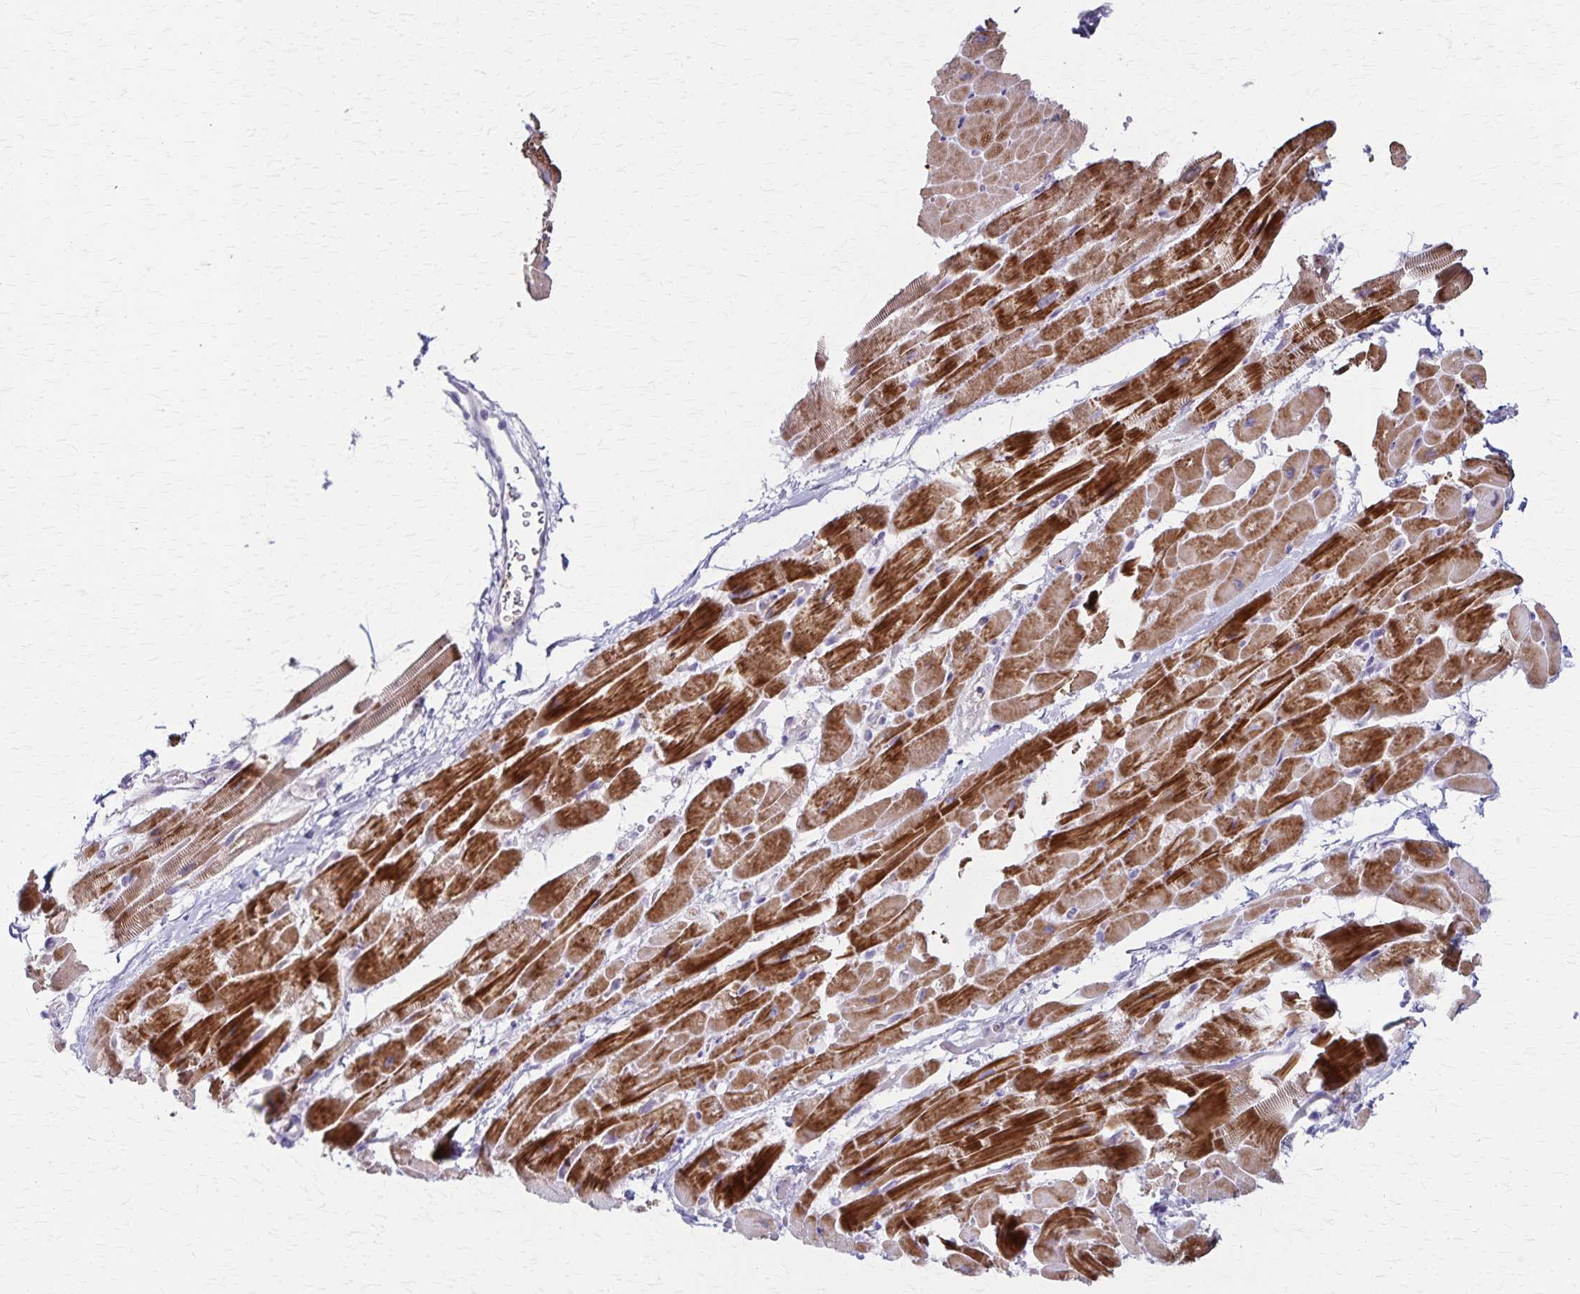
{"staining": {"intensity": "strong", "quantity": "25%-75%", "location": "cytoplasmic/membranous"}, "tissue": "heart muscle", "cell_type": "Cardiomyocytes", "image_type": "normal", "snomed": [{"axis": "morphology", "description": "Normal tissue, NOS"}, {"axis": "topography", "description": "Heart"}], "caption": "A photomicrograph of heart muscle stained for a protein reveals strong cytoplasmic/membranous brown staining in cardiomyocytes.", "gene": "RASL10B", "patient": {"sex": "male", "age": 37}}